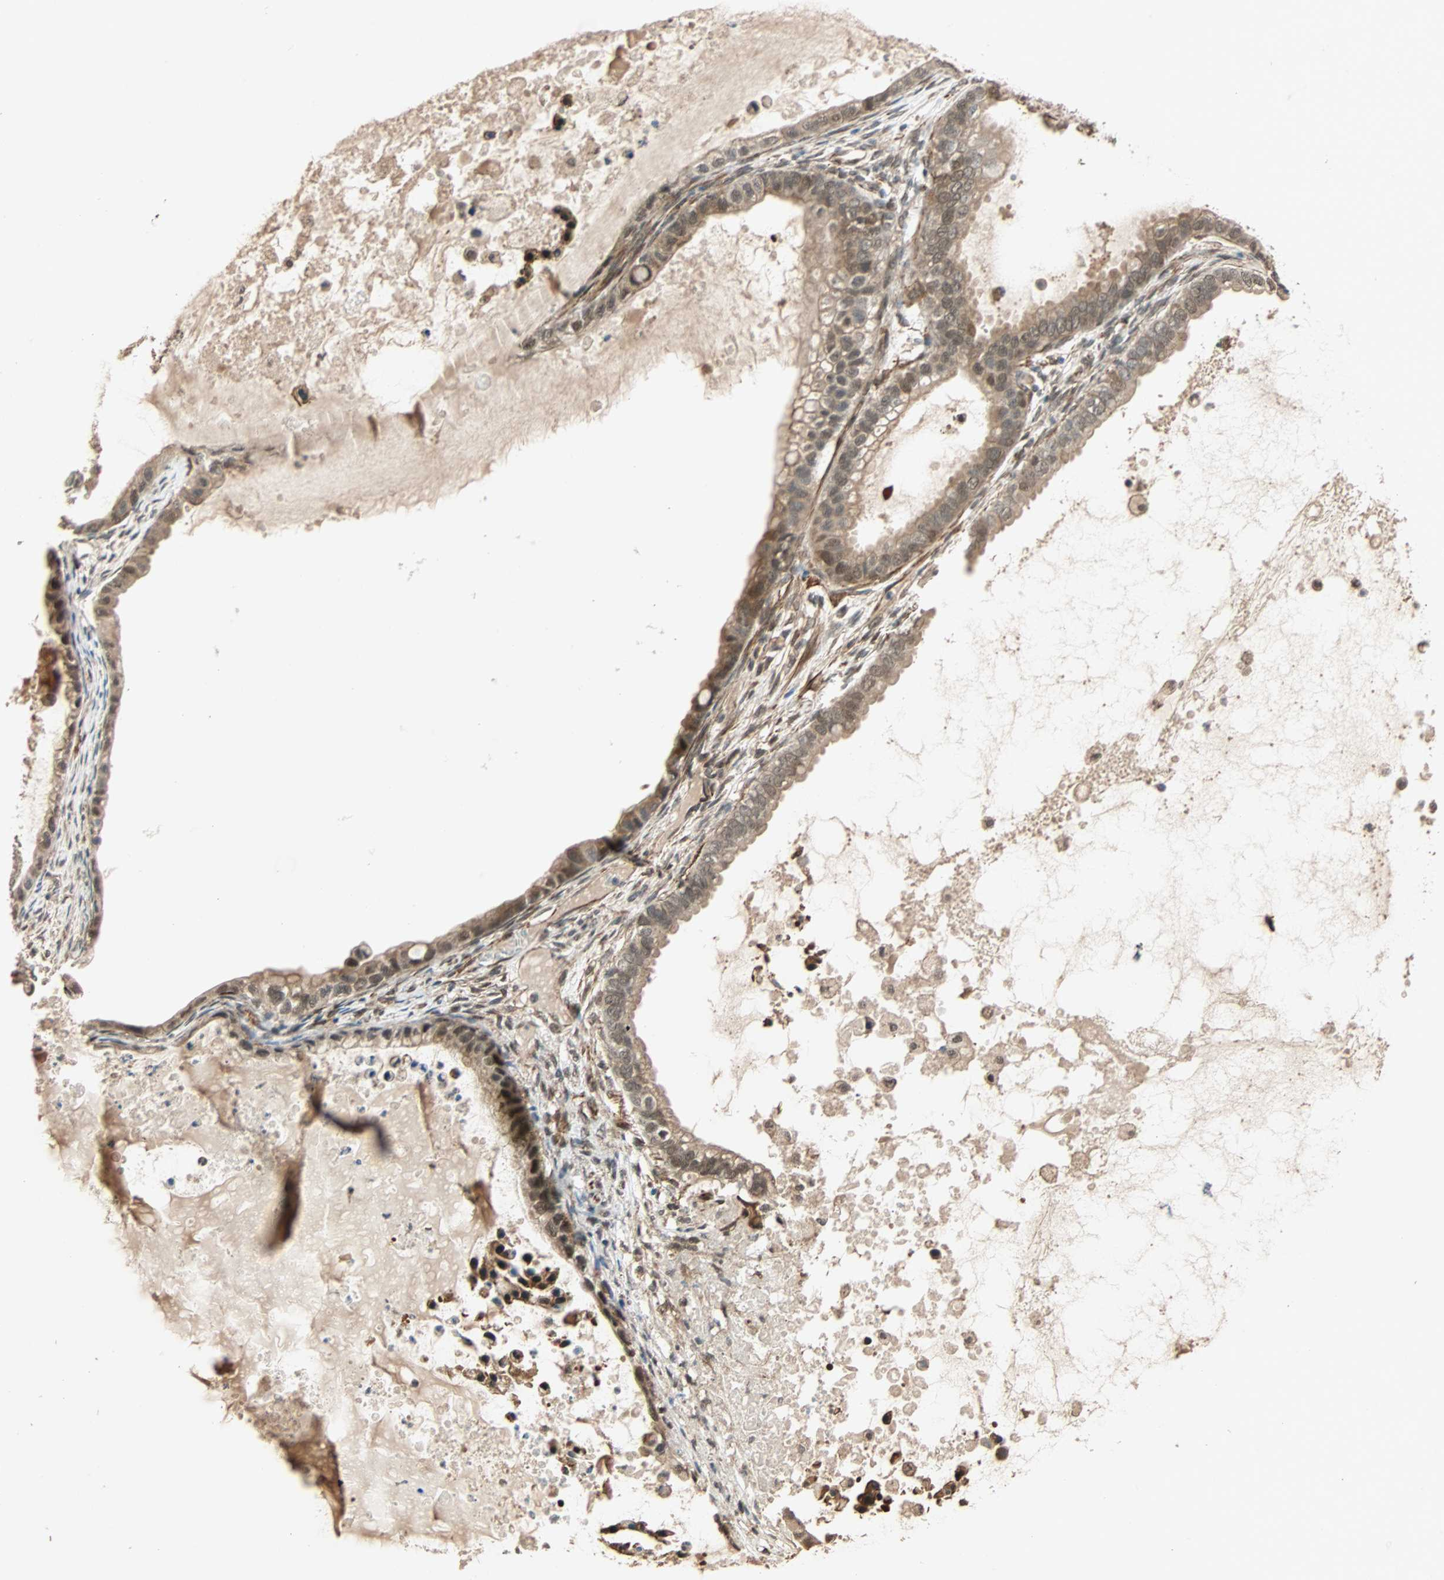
{"staining": {"intensity": "moderate", "quantity": "25%-75%", "location": "cytoplasmic/membranous,nuclear"}, "tissue": "ovarian cancer", "cell_type": "Tumor cells", "image_type": "cancer", "snomed": [{"axis": "morphology", "description": "Cystadenocarcinoma, mucinous, NOS"}, {"axis": "topography", "description": "Ovary"}], "caption": "High-magnification brightfield microscopy of ovarian cancer (mucinous cystadenocarcinoma) stained with DAB (3,3'-diaminobenzidine) (brown) and counterstained with hematoxylin (blue). tumor cells exhibit moderate cytoplasmic/membranous and nuclear positivity is identified in approximately25%-75% of cells.", "gene": "QSER1", "patient": {"sex": "female", "age": 80}}